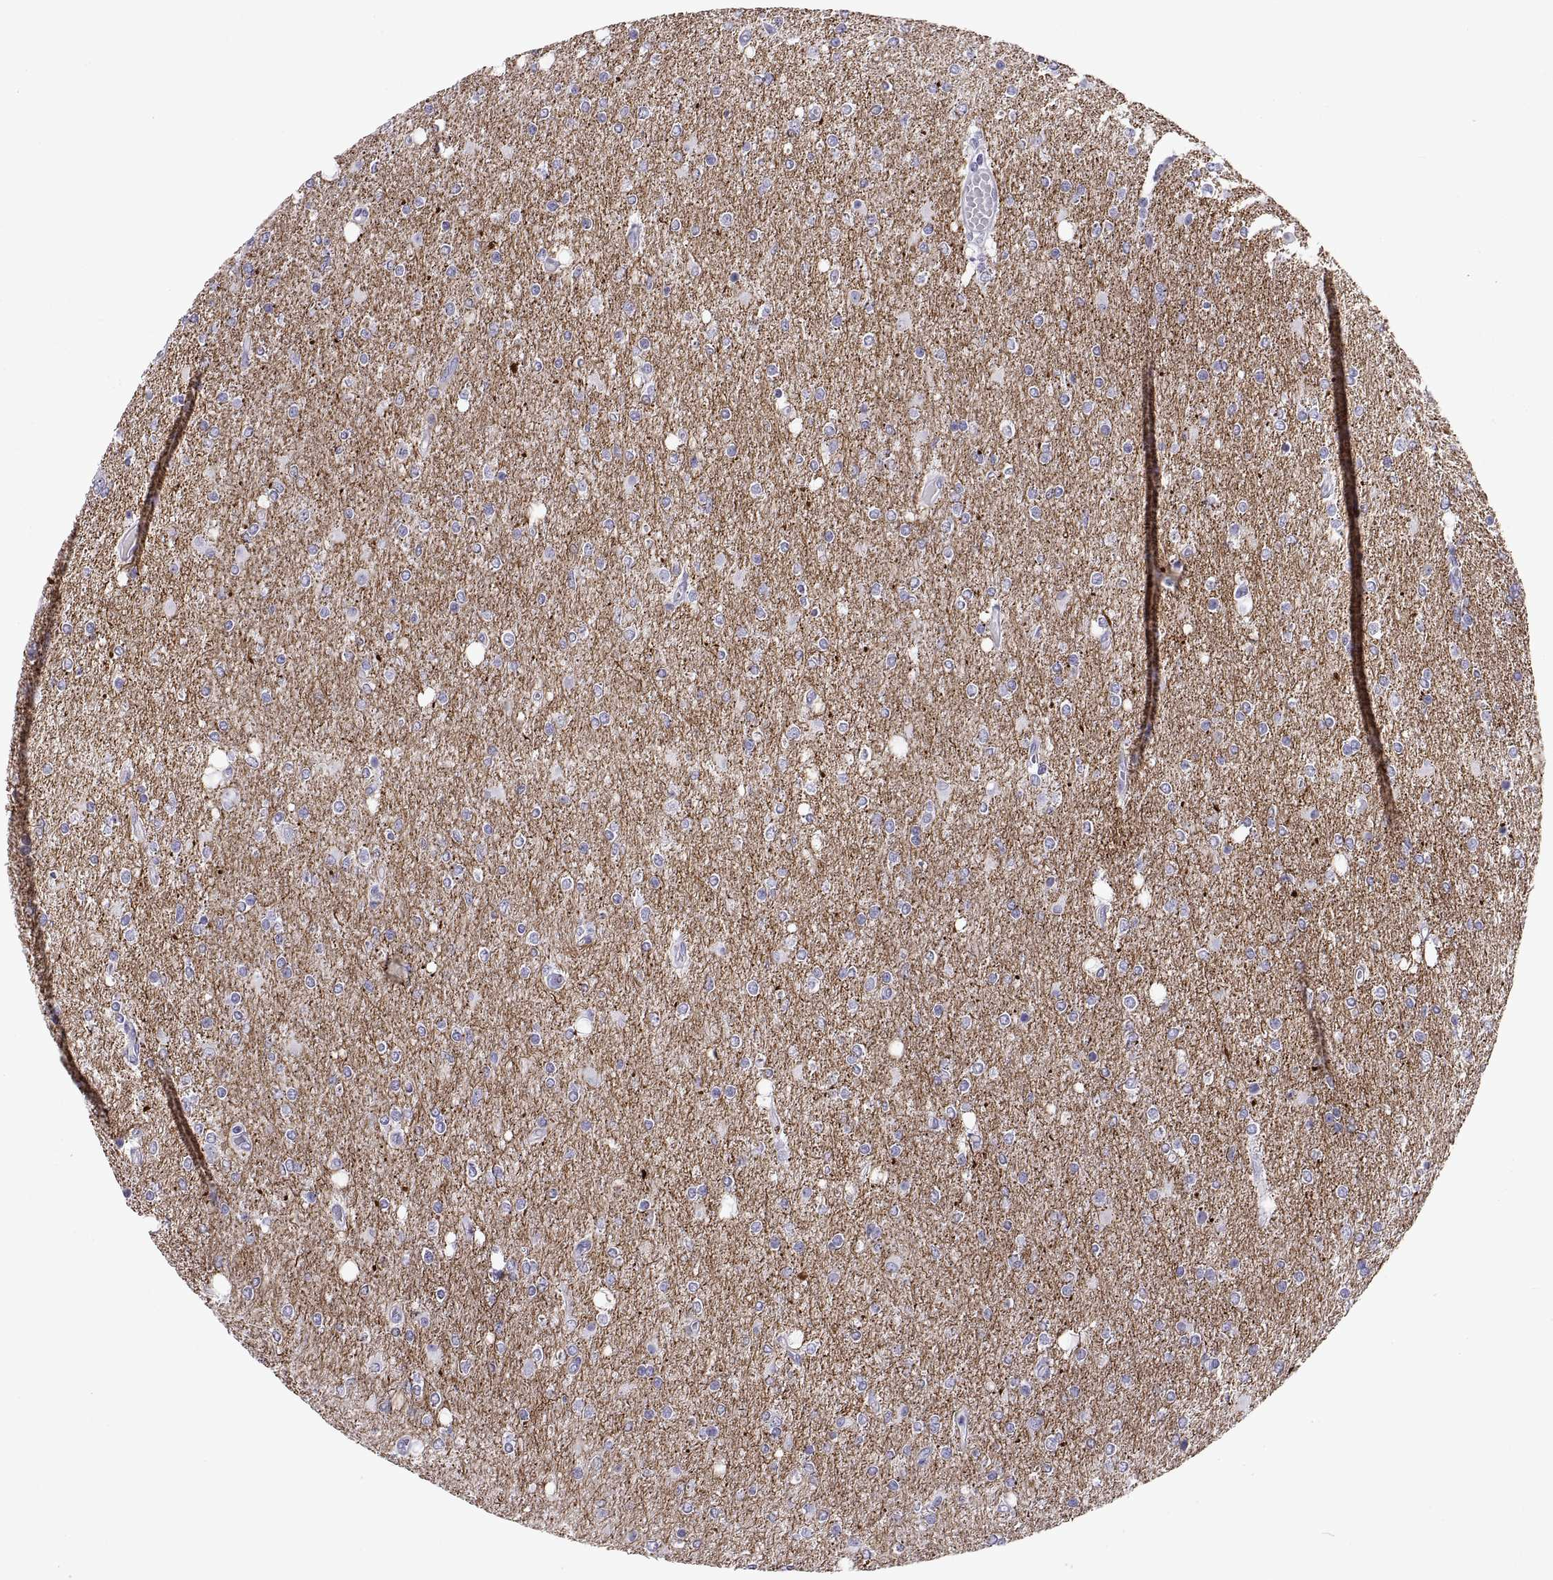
{"staining": {"intensity": "negative", "quantity": "none", "location": "none"}, "tissue": "glioma", "cell_type": "Tumor cells", "image_type": "cancer", "snomed": [{"axis": "morphology", "description": "Glioma, malignant, High grade"}, {"axis": "topography", "description": "Cerebral cortex"}], "caption": "The image reveals no staining of tumor cells in glioma. Brightfield microscopy of immunohistochemistry (IHC) stained with DAB (3,3'-diaminobenzidine) (brown) and hematoxylin (blue), captured at high magnification.", "gene": "RGS20", "patient": {"sex": "male", "age": 70}}